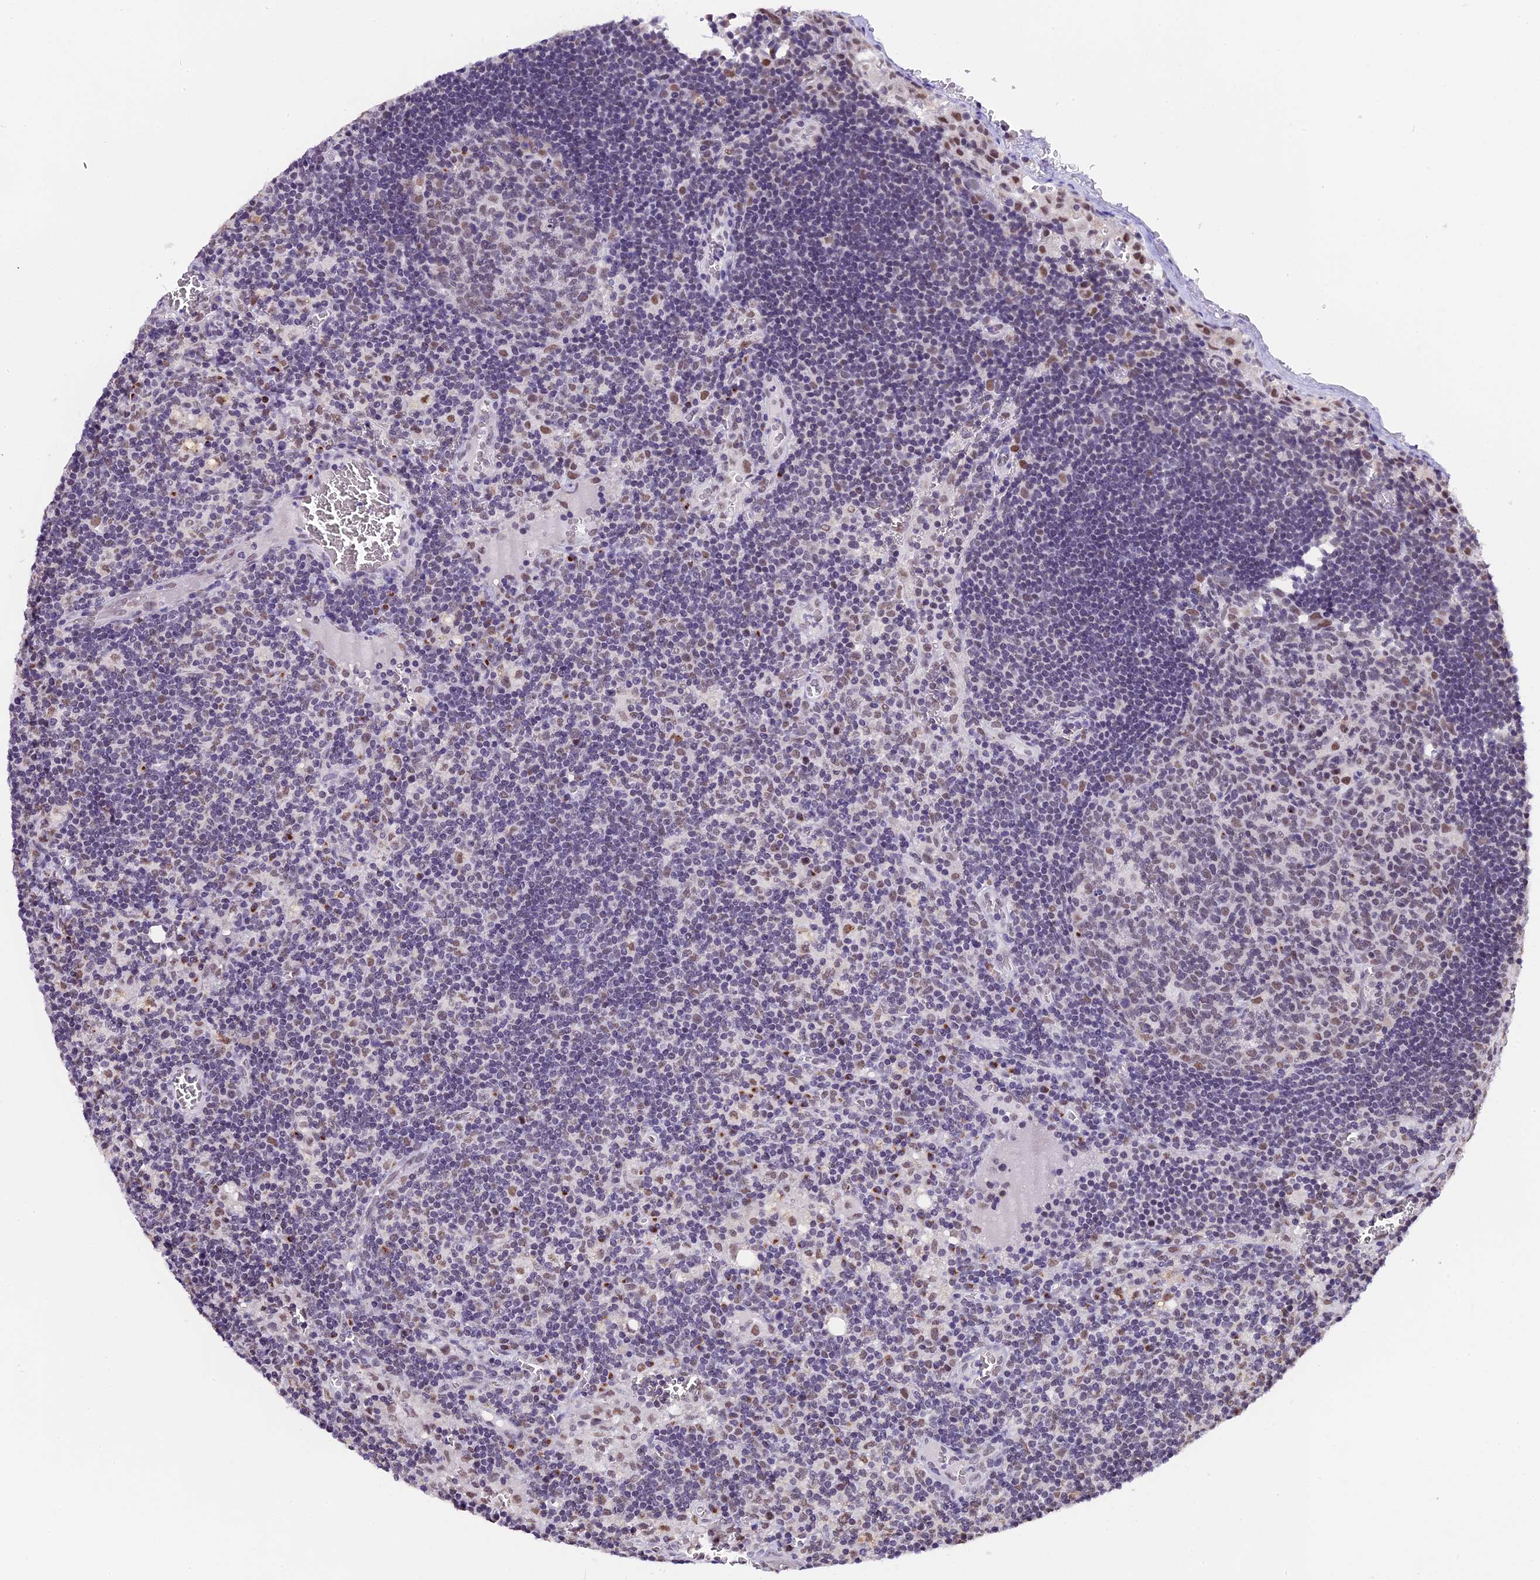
{"staining": {"intensity": "moderate", "quantity": "<25%", "location": "nuclear"}, "tissue": "lymph node", "cell_type": "Germinal center cells", "image_type": "normal", "snomed": [{"axis": "morphology", "description": "Normal tissue, NOS"}, {"axis": "topography", "description": "Lymph node"}], "caption": "IHC (DAB) staining of normal human lymph node shows moderate nuclear protein positivity in approximately <25% of germinal center cells. IHC stains the protein in brown and the nuclei are stained blue.", "gene": "NCBP1", "patient": {"sex": "female", "age": 73}}